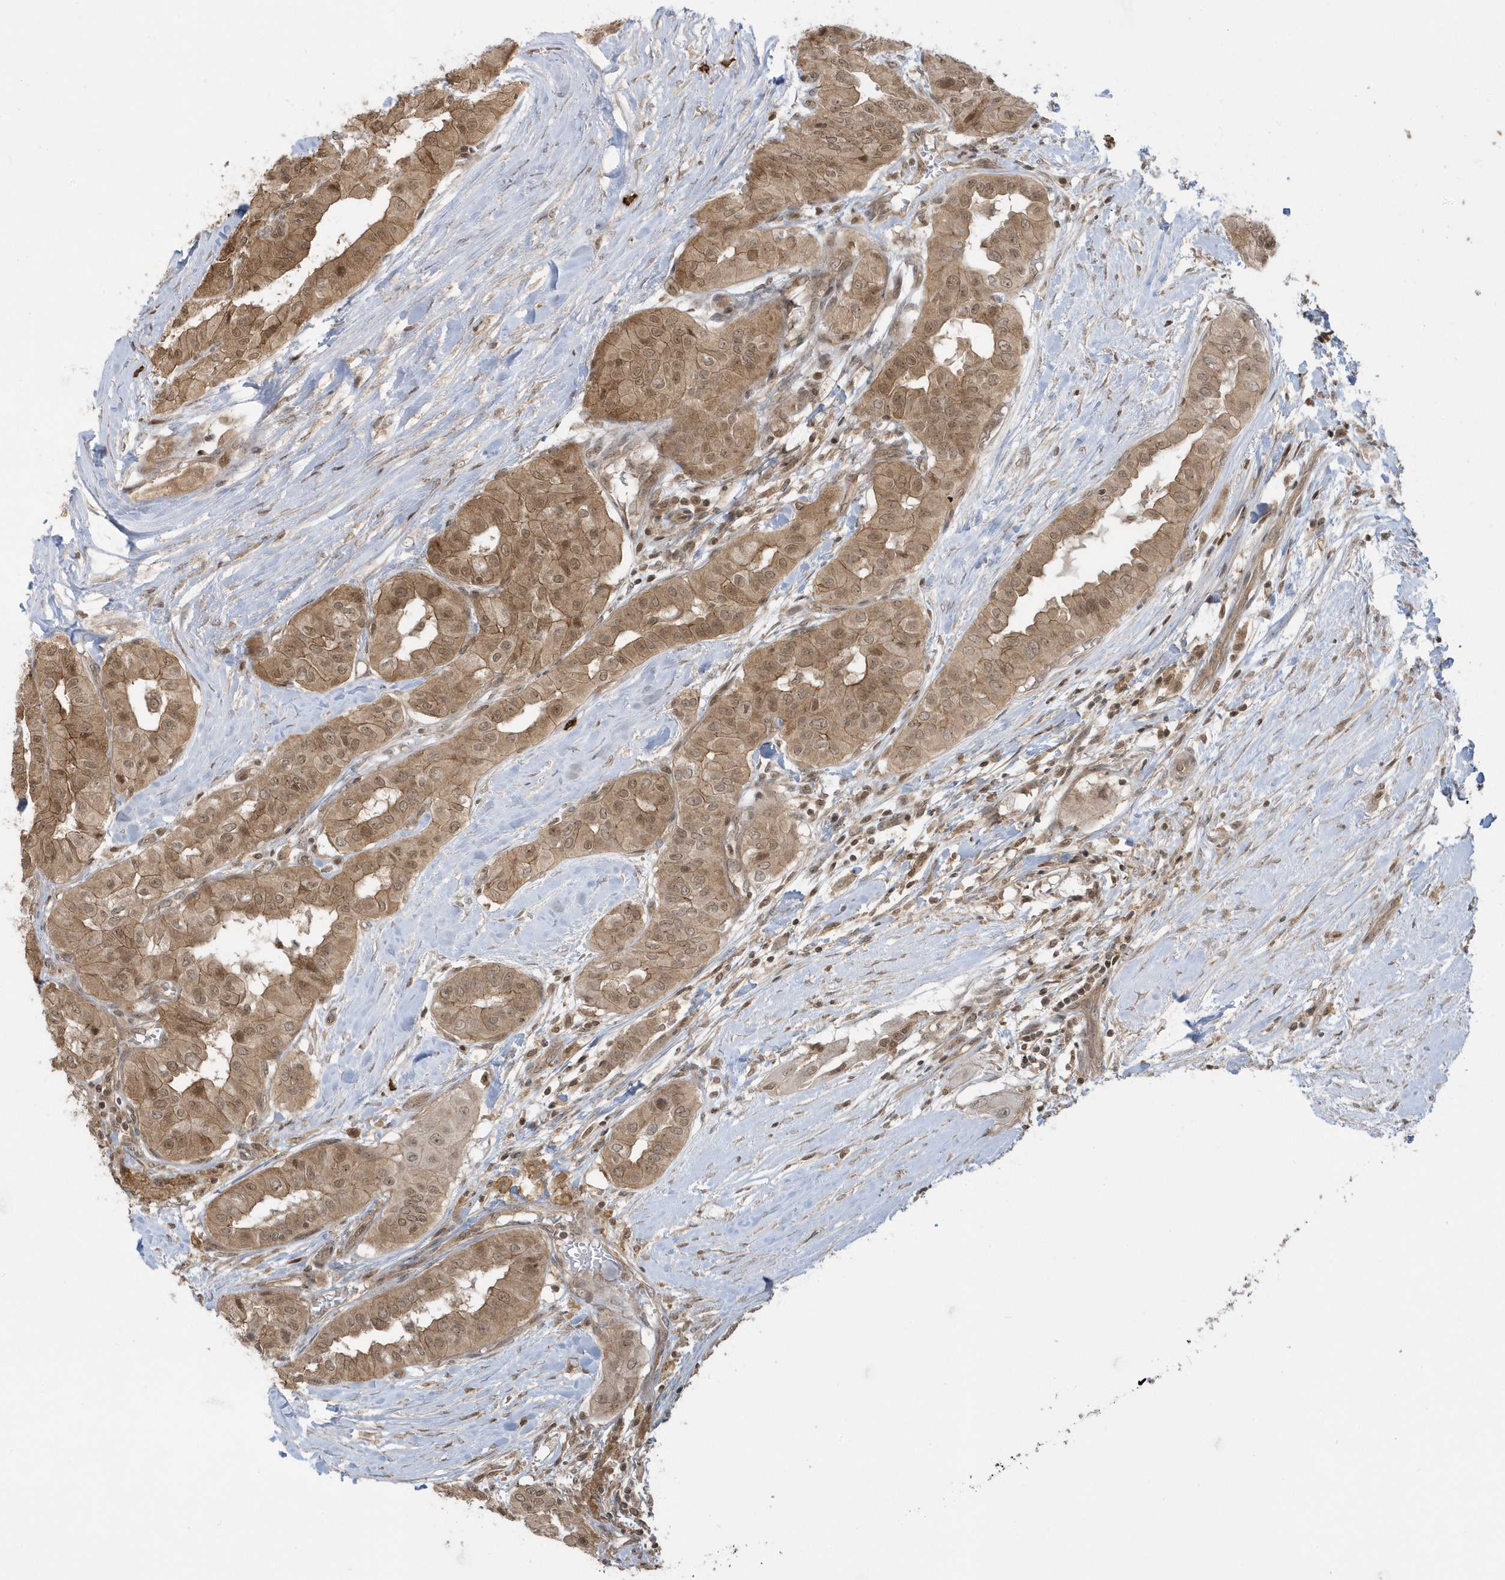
{"staining": {"intensity": "moderate", "quantity": ">75%", "location": "cytoplasmic/membranous,nuclear"}, "tissue": "thyroid cancer", "cell_type": "Tumor cells", "image_type": "cancer", "snomed": [{"axis": "morphology", "description": "Papillary adenocarcinoma, NOS"}, {"axis": "topography", "description": "Thyroid gland"}], "caption": "Brown immunohistochemical staining in human thyroid papillary adenocarcinoma reveals moderate cytoplasmic/membranous and nuclear positivity in about >75% of tumor cells.", "gene": "PPP1R7", "patient": {"sex": "female", "age": 59}}